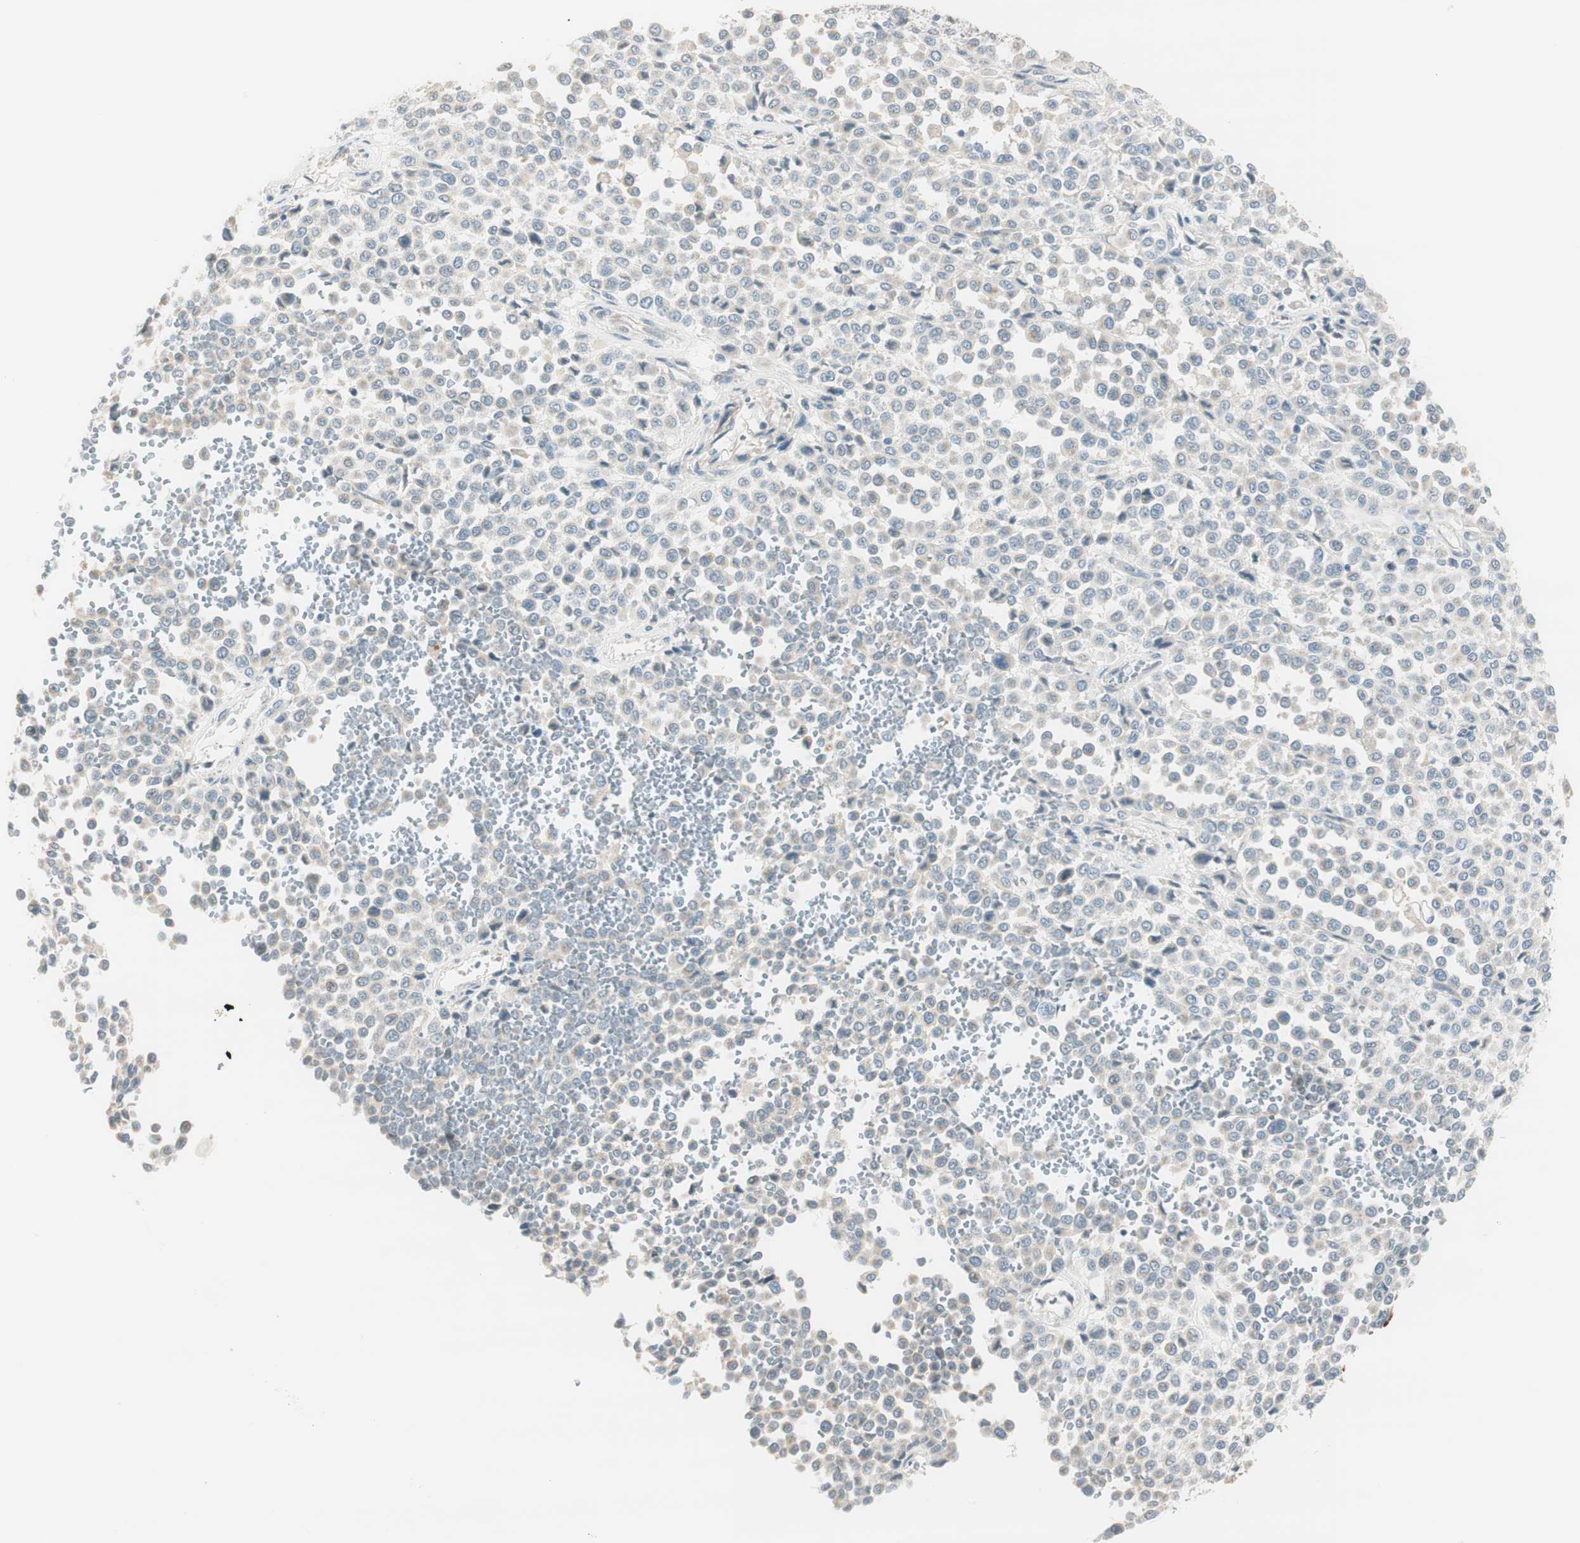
{"staining": {"intensity": "negative", "quantity": "none", "location": "none"}, "tissue": "melanoma", "cell_type": "Tumor cells", "image_type": "cancer", "snomed": [{"axis": "morphology", "description": "Malignant melanoma, Metastatic site"}, {"axis": "topography", "description": "Pancreas"}], "caption": "Immunohistochemistry of malignant melanoma (metastatic site) displays no positivity in tumor cells.", "gene": "TACR3", "patient": {"sex": "female", "age": 30}}